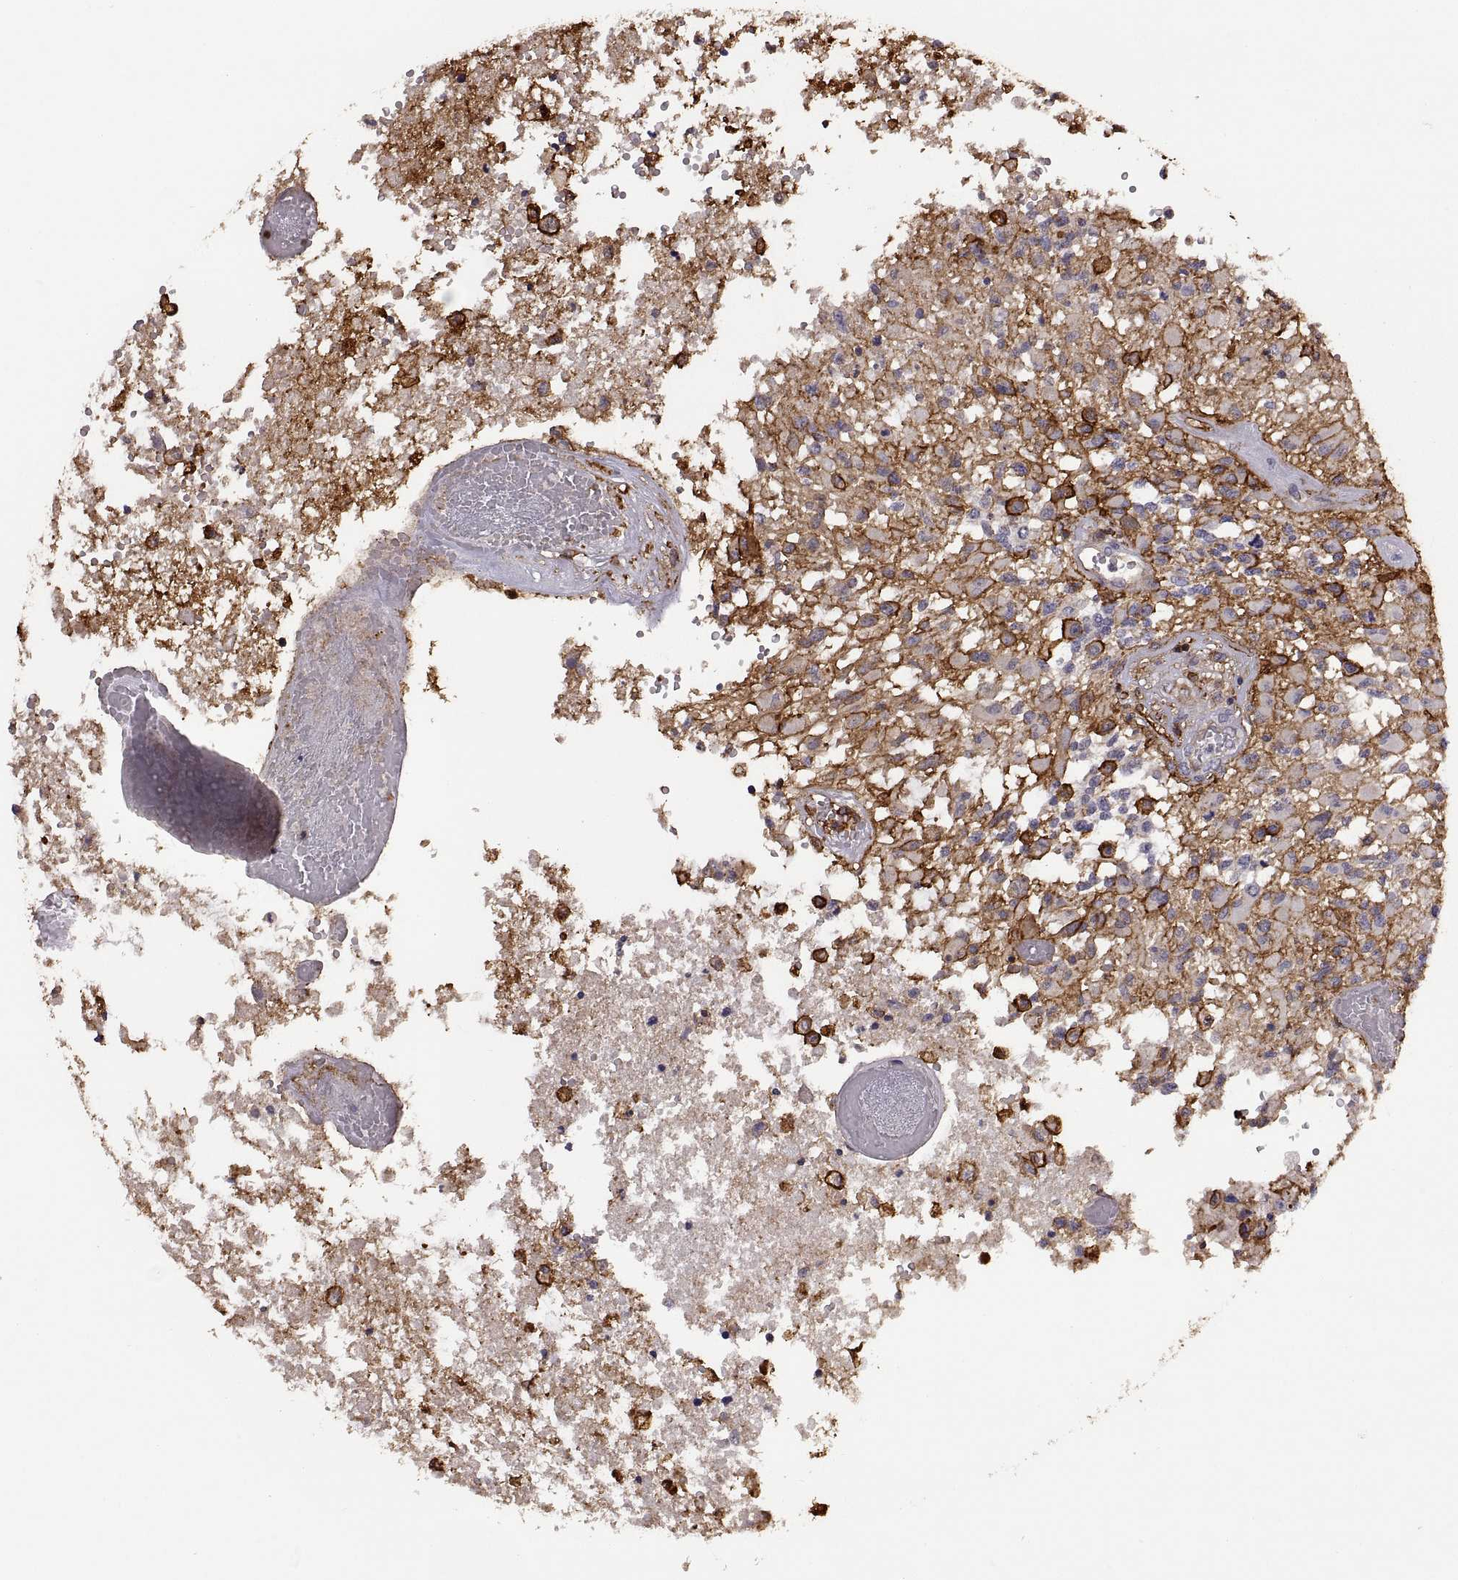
{"staining": {"intensity": "moderate", "quantity": "<25%", "location": "cytoplasmic/membranous"}, "tissue": "glioma", "cell_type": "Tumor cells", "image_type": "cancer", "snomed": [{"axis": "morphology", "description": "Glioma, malignant, High grade"}, {"axis": "topography", "description": "Brain"}], "caption": "High-power microscopy captured an IHC photomicrograph of glioma, revealing moderate cytoplasmic/membranous positivity in approximately <25% of tumor cells.", "gene": "S100A10", "patient": {"sex": "female", "age": 63}}